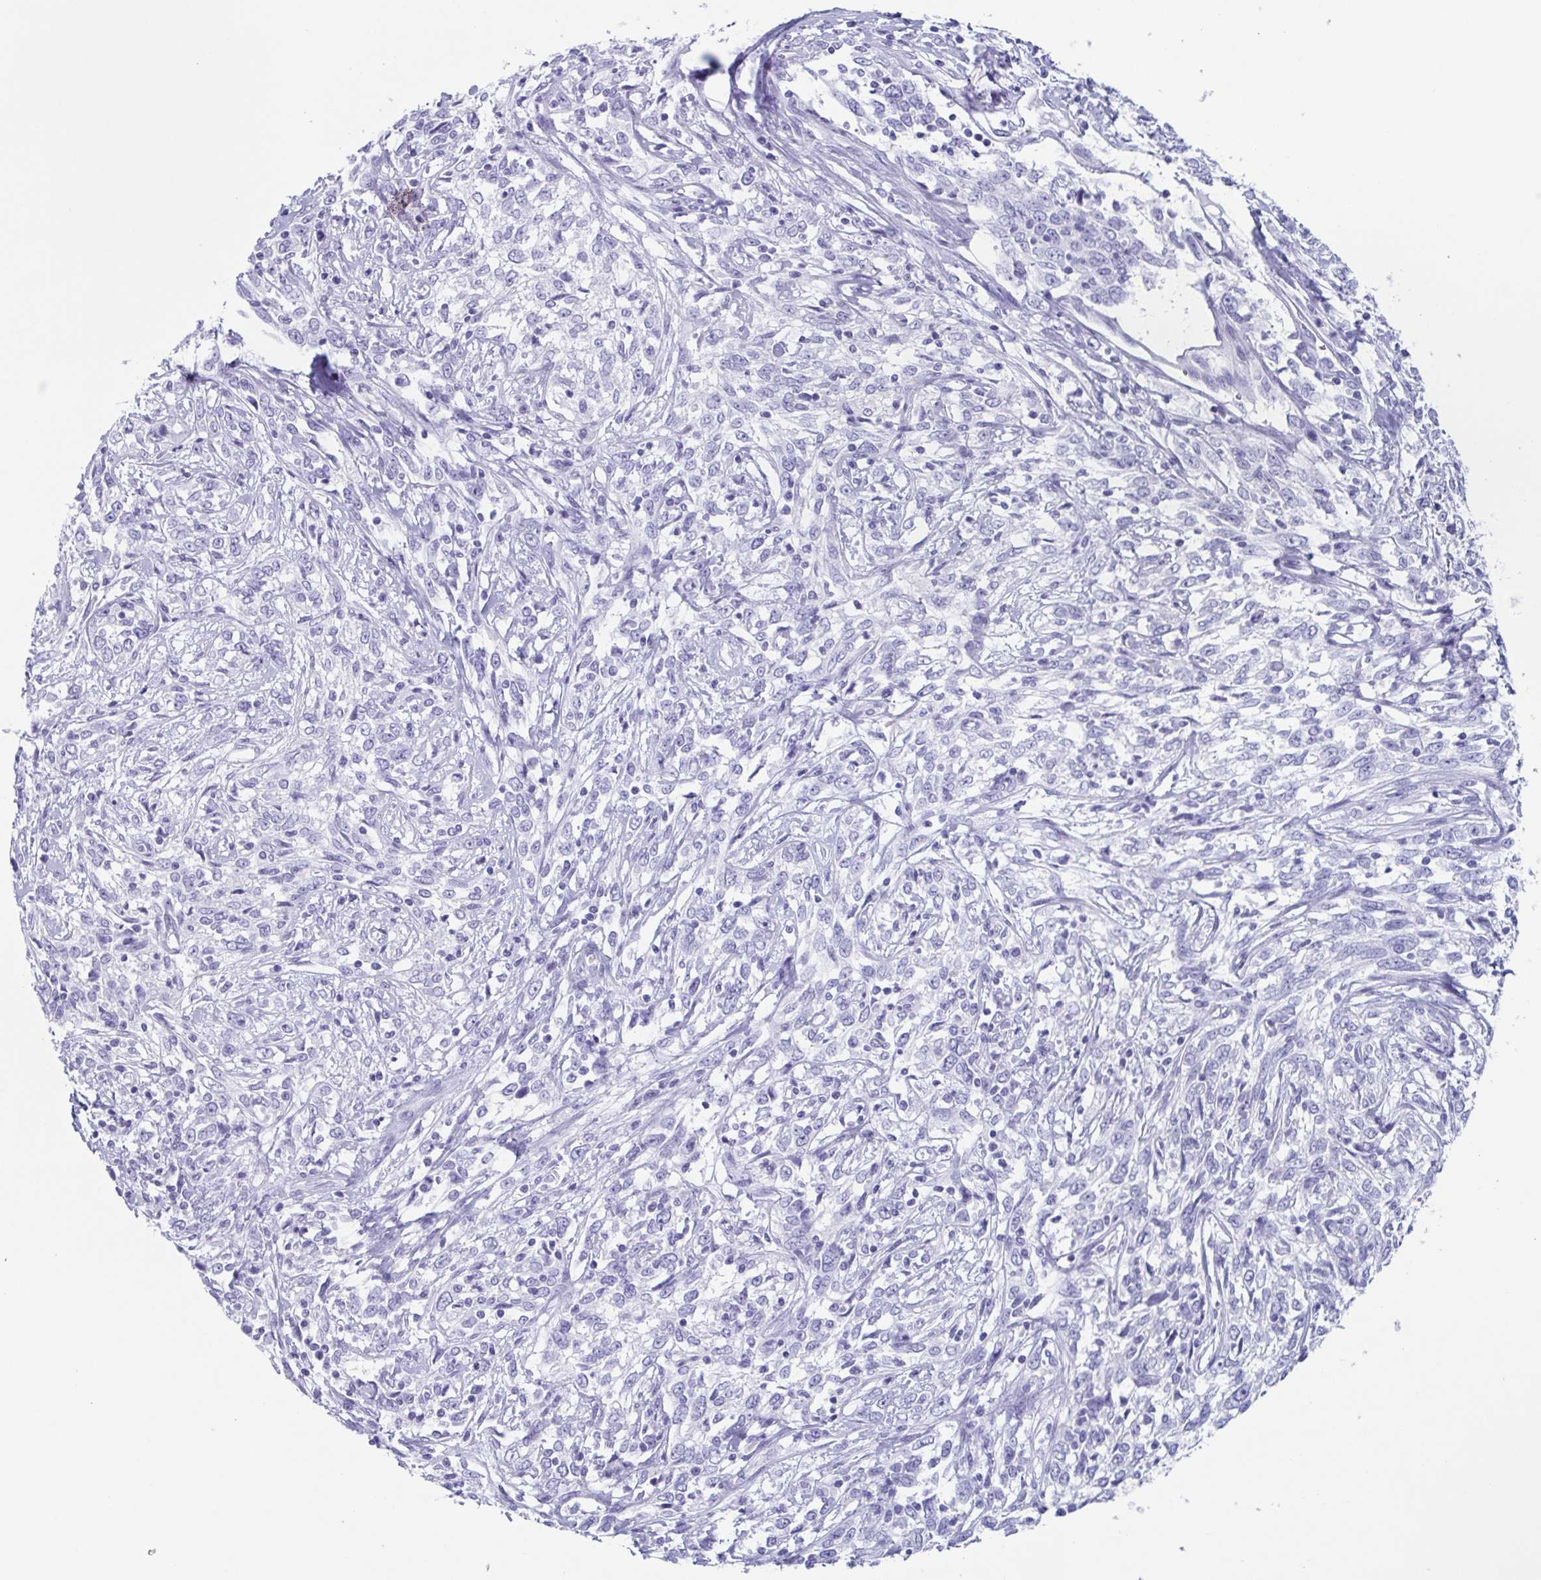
{"staining": {"intensity": "negative", "quantity": "none", "location": "none"}, "tissue": "cervical cancer", "cell_type": "Tumor cells", "image_type": "cancer", "snomed": [{"axis": "morphology", "description": "Adenocarcinoma, NOS"}, {"axis": "topography", "description": "Cervix"}], "caption": "DAB immunohistochemical staining of adenocarcinoma (cervical) reveals no significant positivity in tumor cells.", "gene": "LYRM2", "patient": {"sex": "female", "age": 40}}